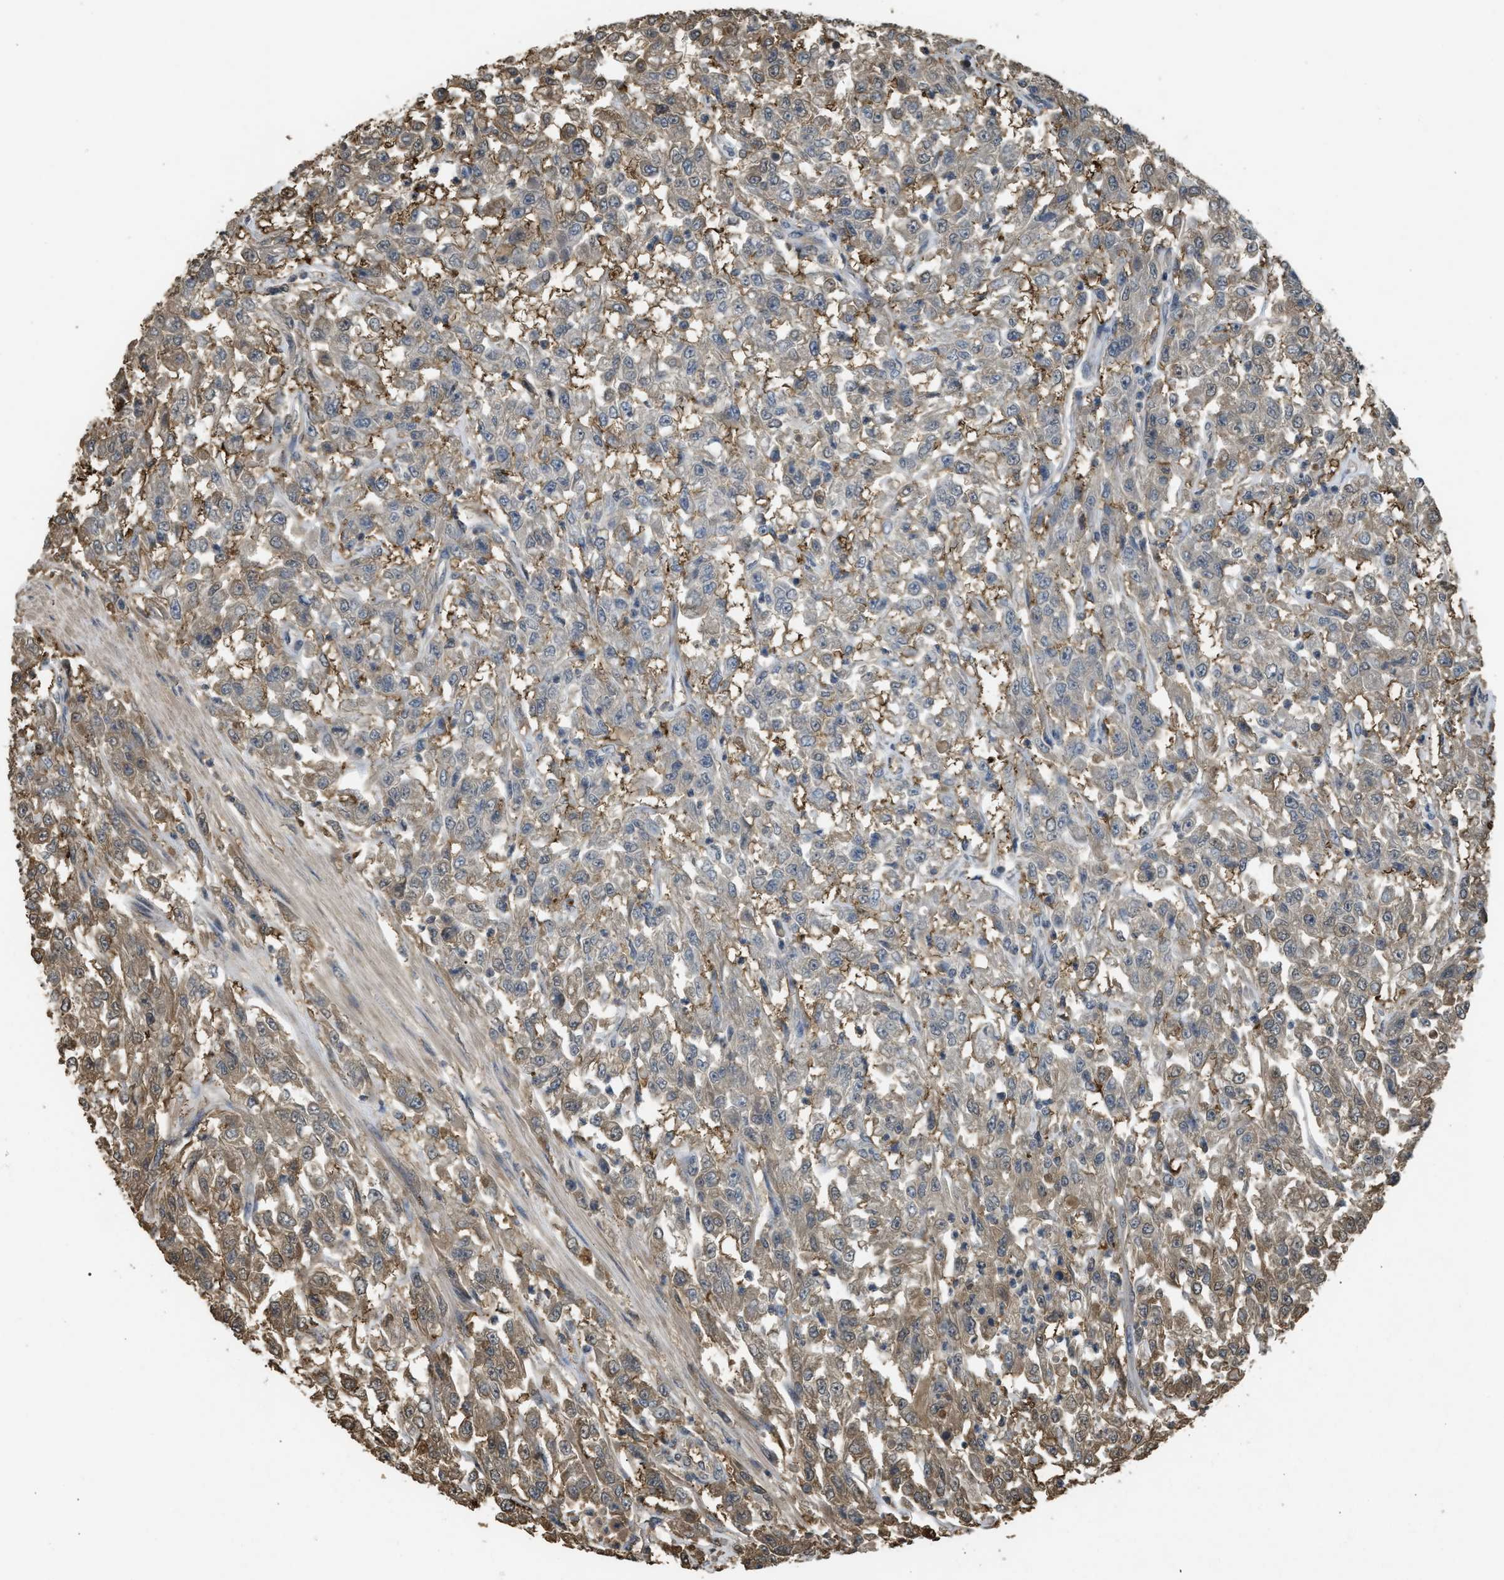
{"staining": {"intensity": "moderate", "quantity": "<25%", "location": "cytoplasmic/membranous"}, "tissue": "urothelial cancer", "cell_type": "Tumor cells", "image_type": "cancer", "snomed": [{"axis": "morphology", "description": "Urothelial carcinoma, High grade"}, {"axis": "topography", "description": "Urinary bladder"}], "caption": "There is low levels of moderate cytoplasmic/membranous expression in tumor cells of urothelial cancer, as demonstrated by immunohistochemical staining (brown color).", "gene": "ARHGDIA", "patient": {"sex": "male", "age": 46}}